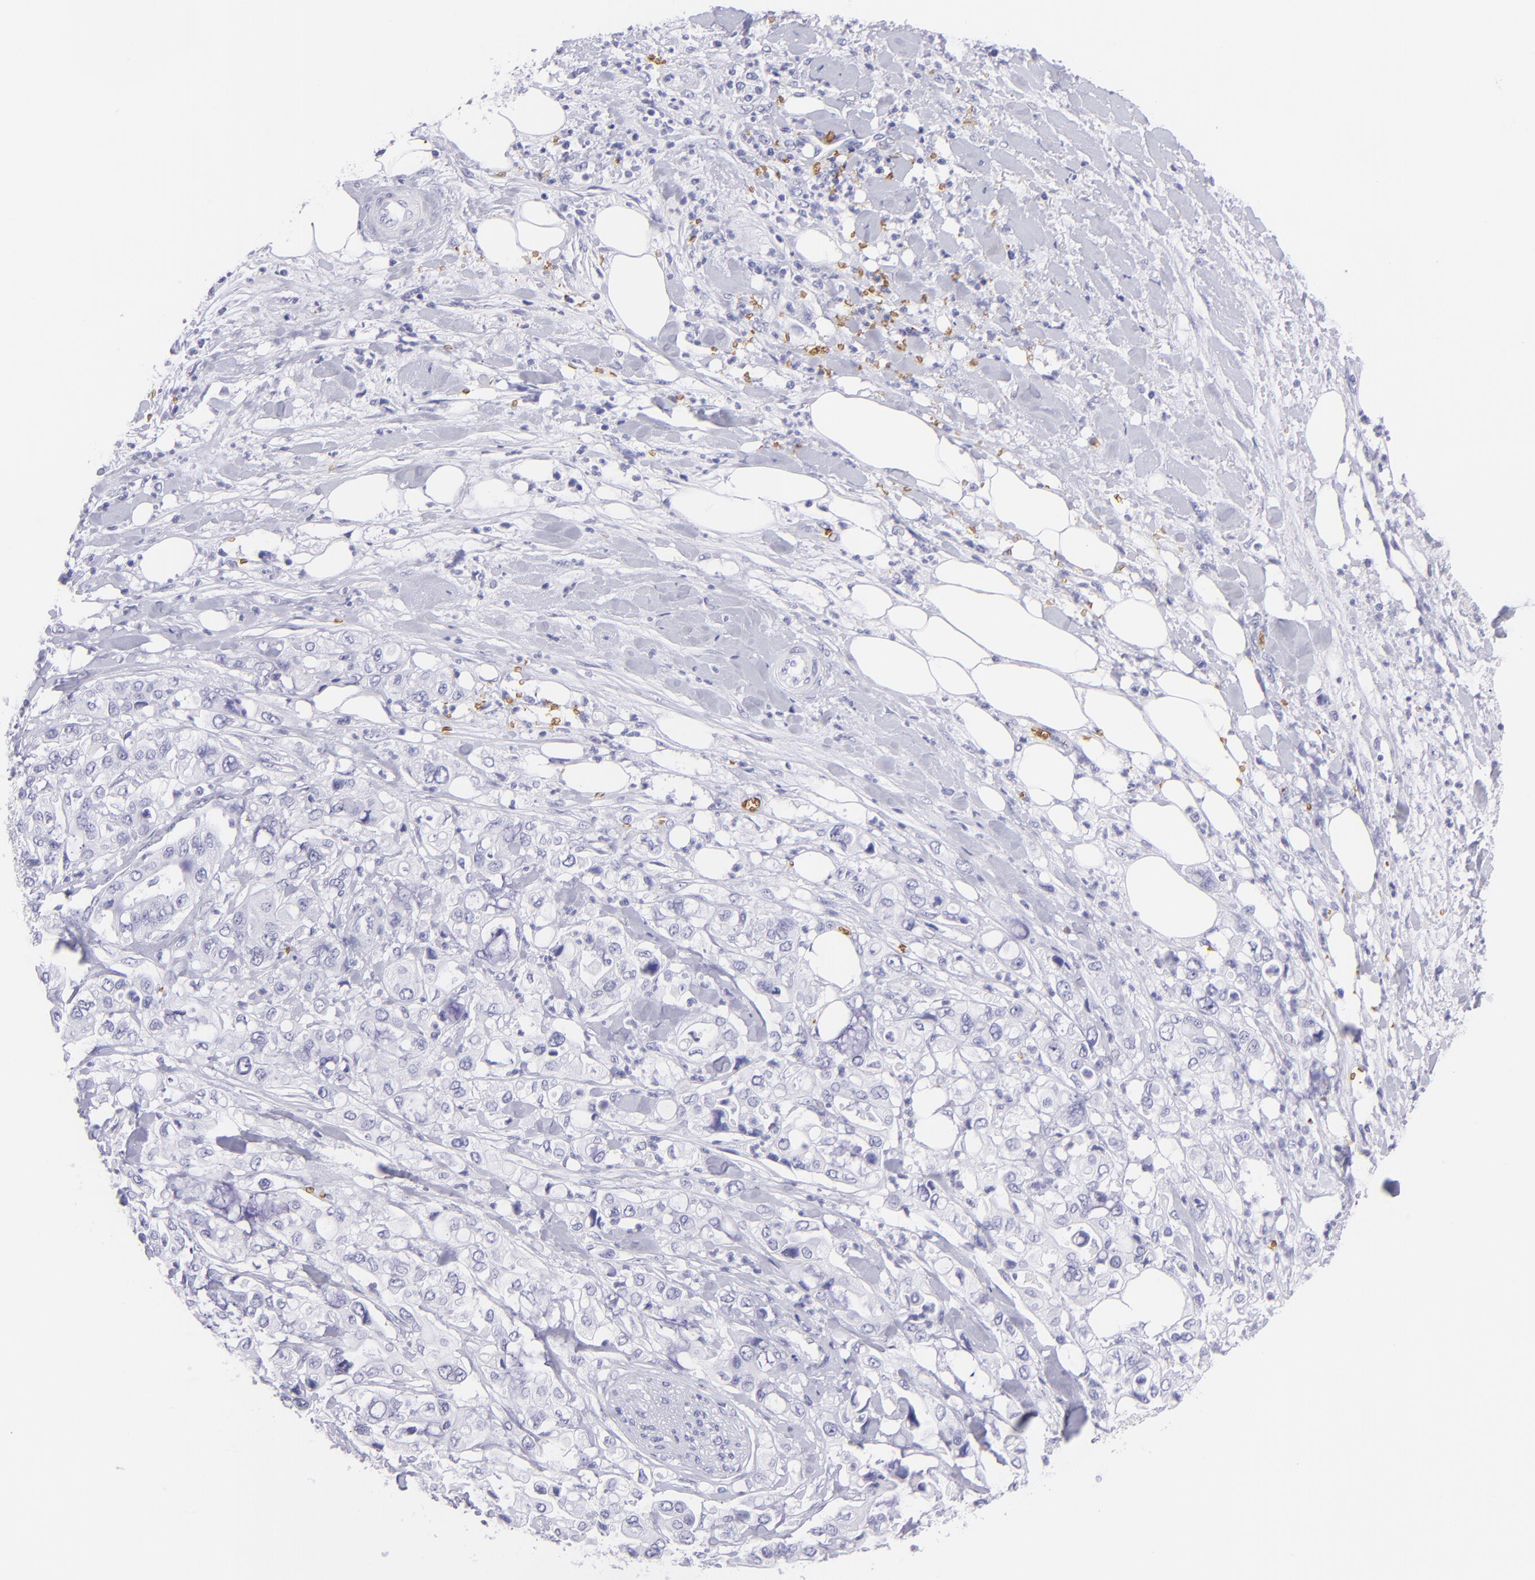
{"staining": {"intensity": "negative", "quantity": "none", "location": "none"}, "tissue": "pancreatic cancer", "cell_type": "Tumor cells", "image_type": "cancer", "snomed": [{"axis": "morphology", "description": "Adenocarcinoma, NOS"}, {"axis": "topography", "description": "Pancreas"}], "caption": "A high-resolution image shows immunohistochemistry staining of pancreatic cancer (adenocarcinoma), which shows no significant staining in tumor cells.", "gene": "GYPA", "patient": {"sex": "male", "age": 70}}